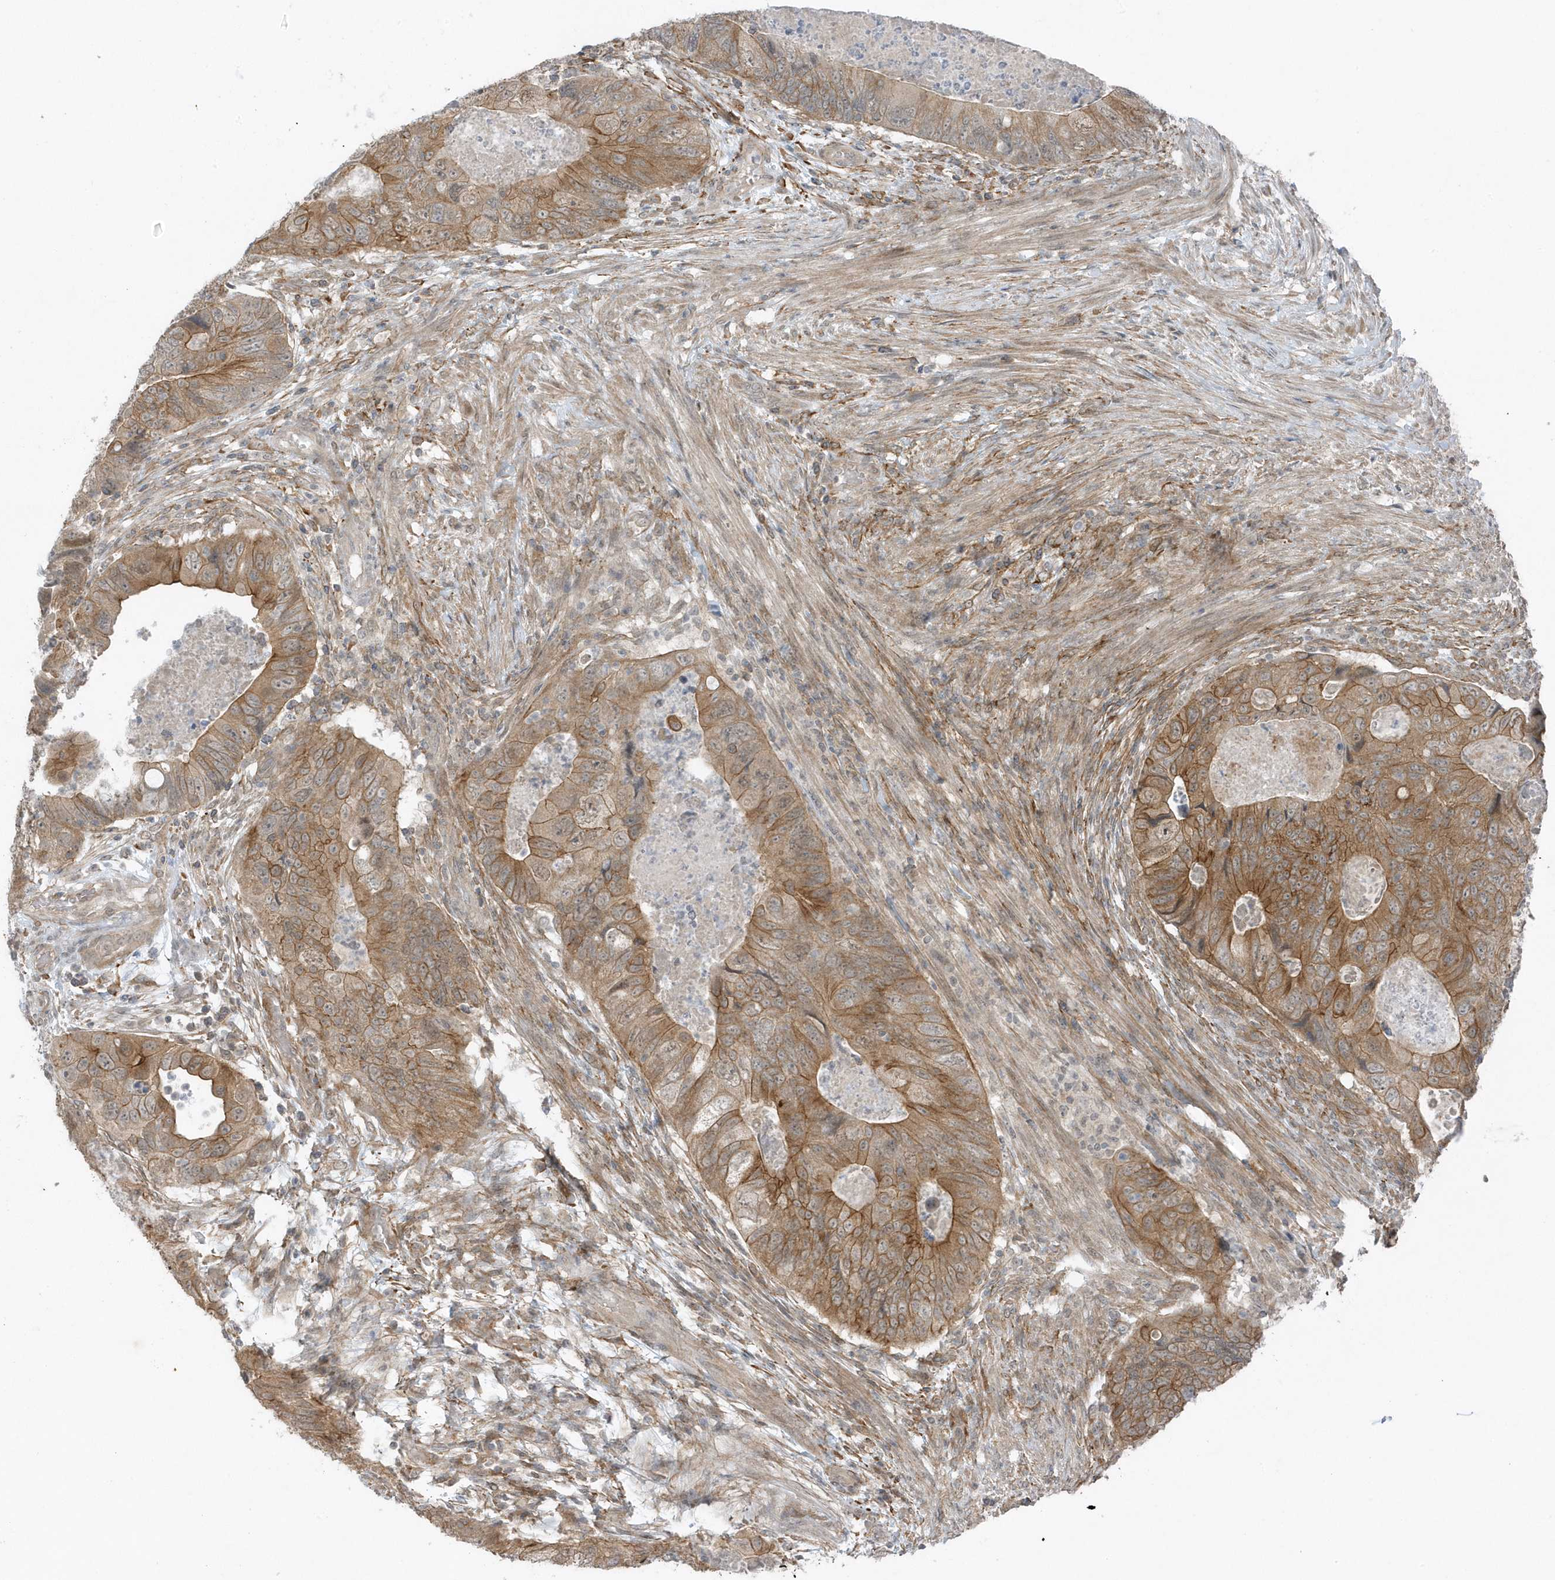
{"staining": {"intensity": "moderate", "quantity": ">75%", "location": "cytoplasmic/membranous"}, "tissue": "colorectal cancer", "cell_type": "Tumor cells", "image_type": "cancer", "snomed": [{"axis": "morphology", "description": "Adenocarcinoma, NOS"}, {"axis": "topography", "description": "Rectum"}], "caption": "Colorectal adenocarcinoma was stained to show a protein in brown. There is medium levels of moderate cytoplasmic/membranous staining in about >75% of tumor cells. Immunohistochemistry stains the protein of interest in brown and the nuclei are stained blue.", "gene": "PARD3B", "patient": {"sex": "male", "age": 63}}